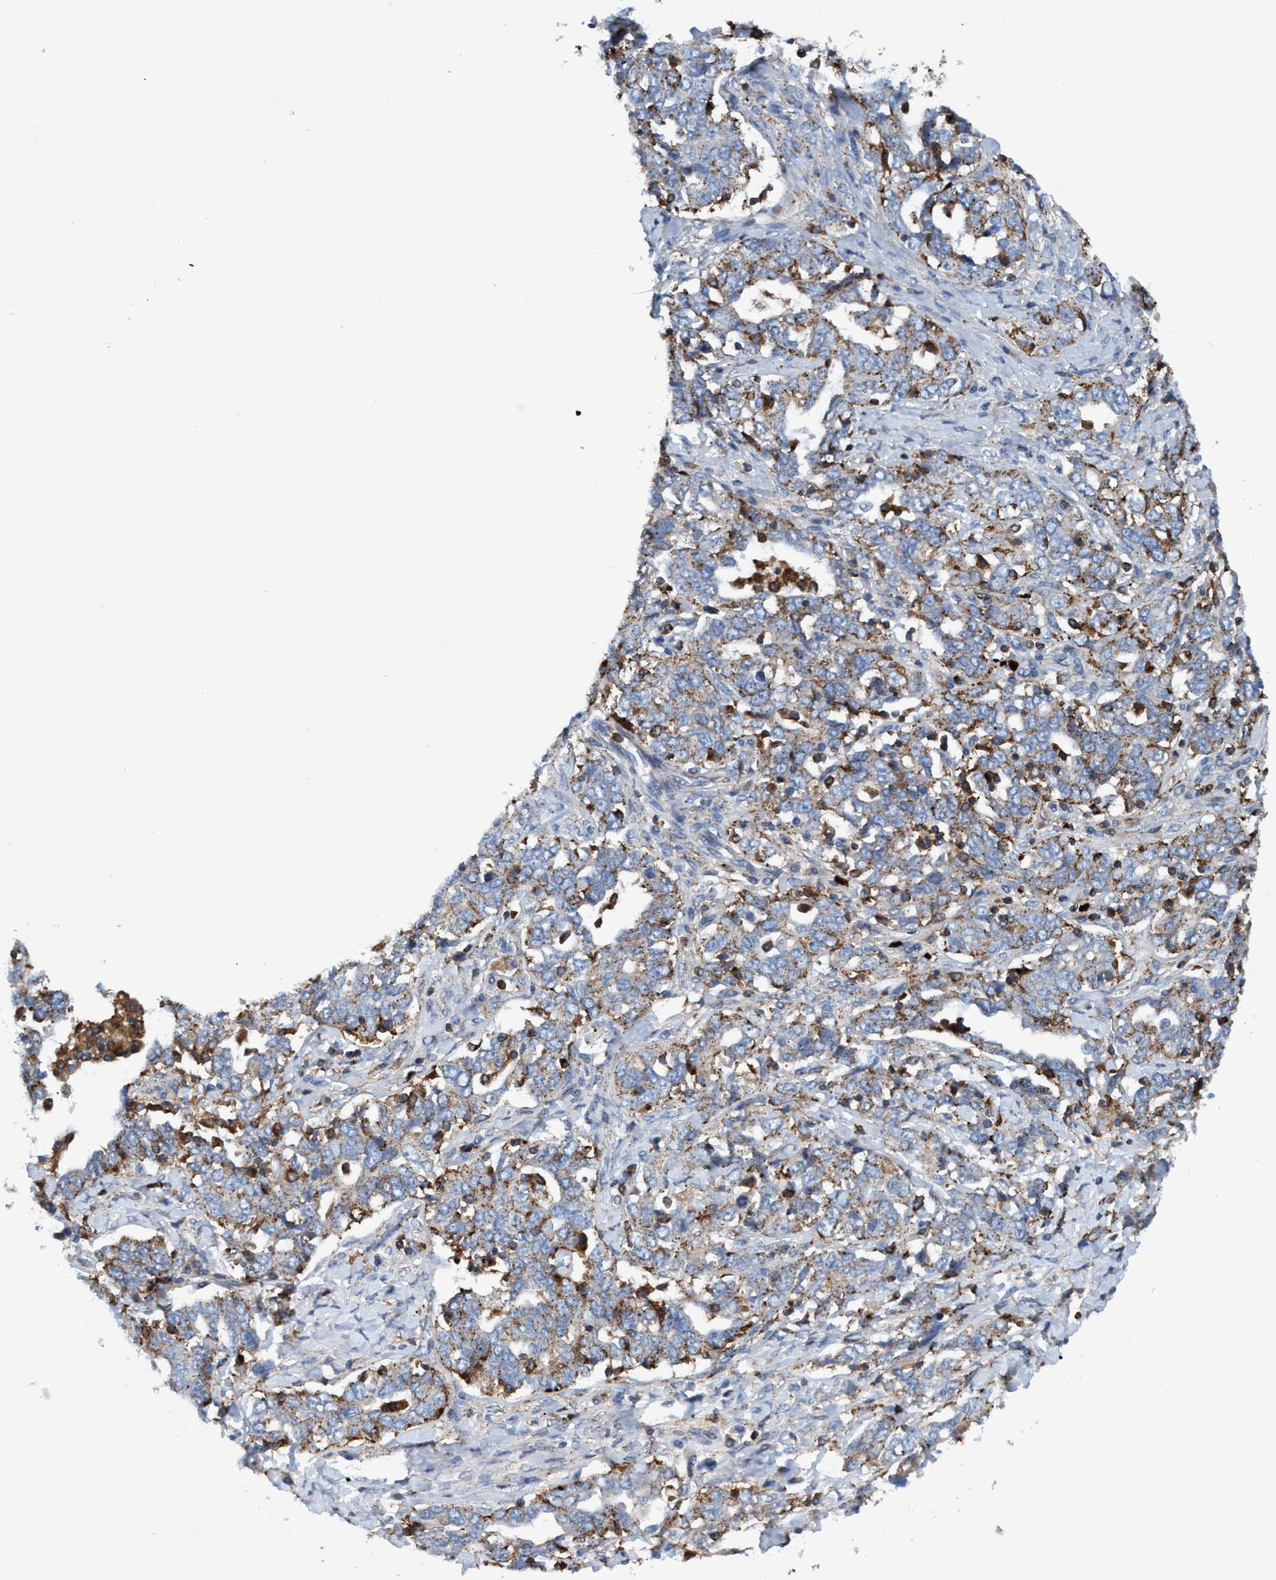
{"staining": {"intensity": "moderate", "quantity": ">75%", "location": "cytoplasmic/membranous"}, "tissue": "ovarian cancer", "cell_type": "Tumor cells", "image_type": "cancer", "snomed": [{"axis": "morphology", "description": "Cystadenocarcinoma, mucinous, NOS"}, {"axis": "topography", "description": "Ovary"}], "caption": "Protein staining of ovarian cancer tissue shows moderate cytoplasmic/membranous staining in approximately >75% of tumor cells.", "gene": "TRIM65", "patient": {"sex": "female", "age": 73}}